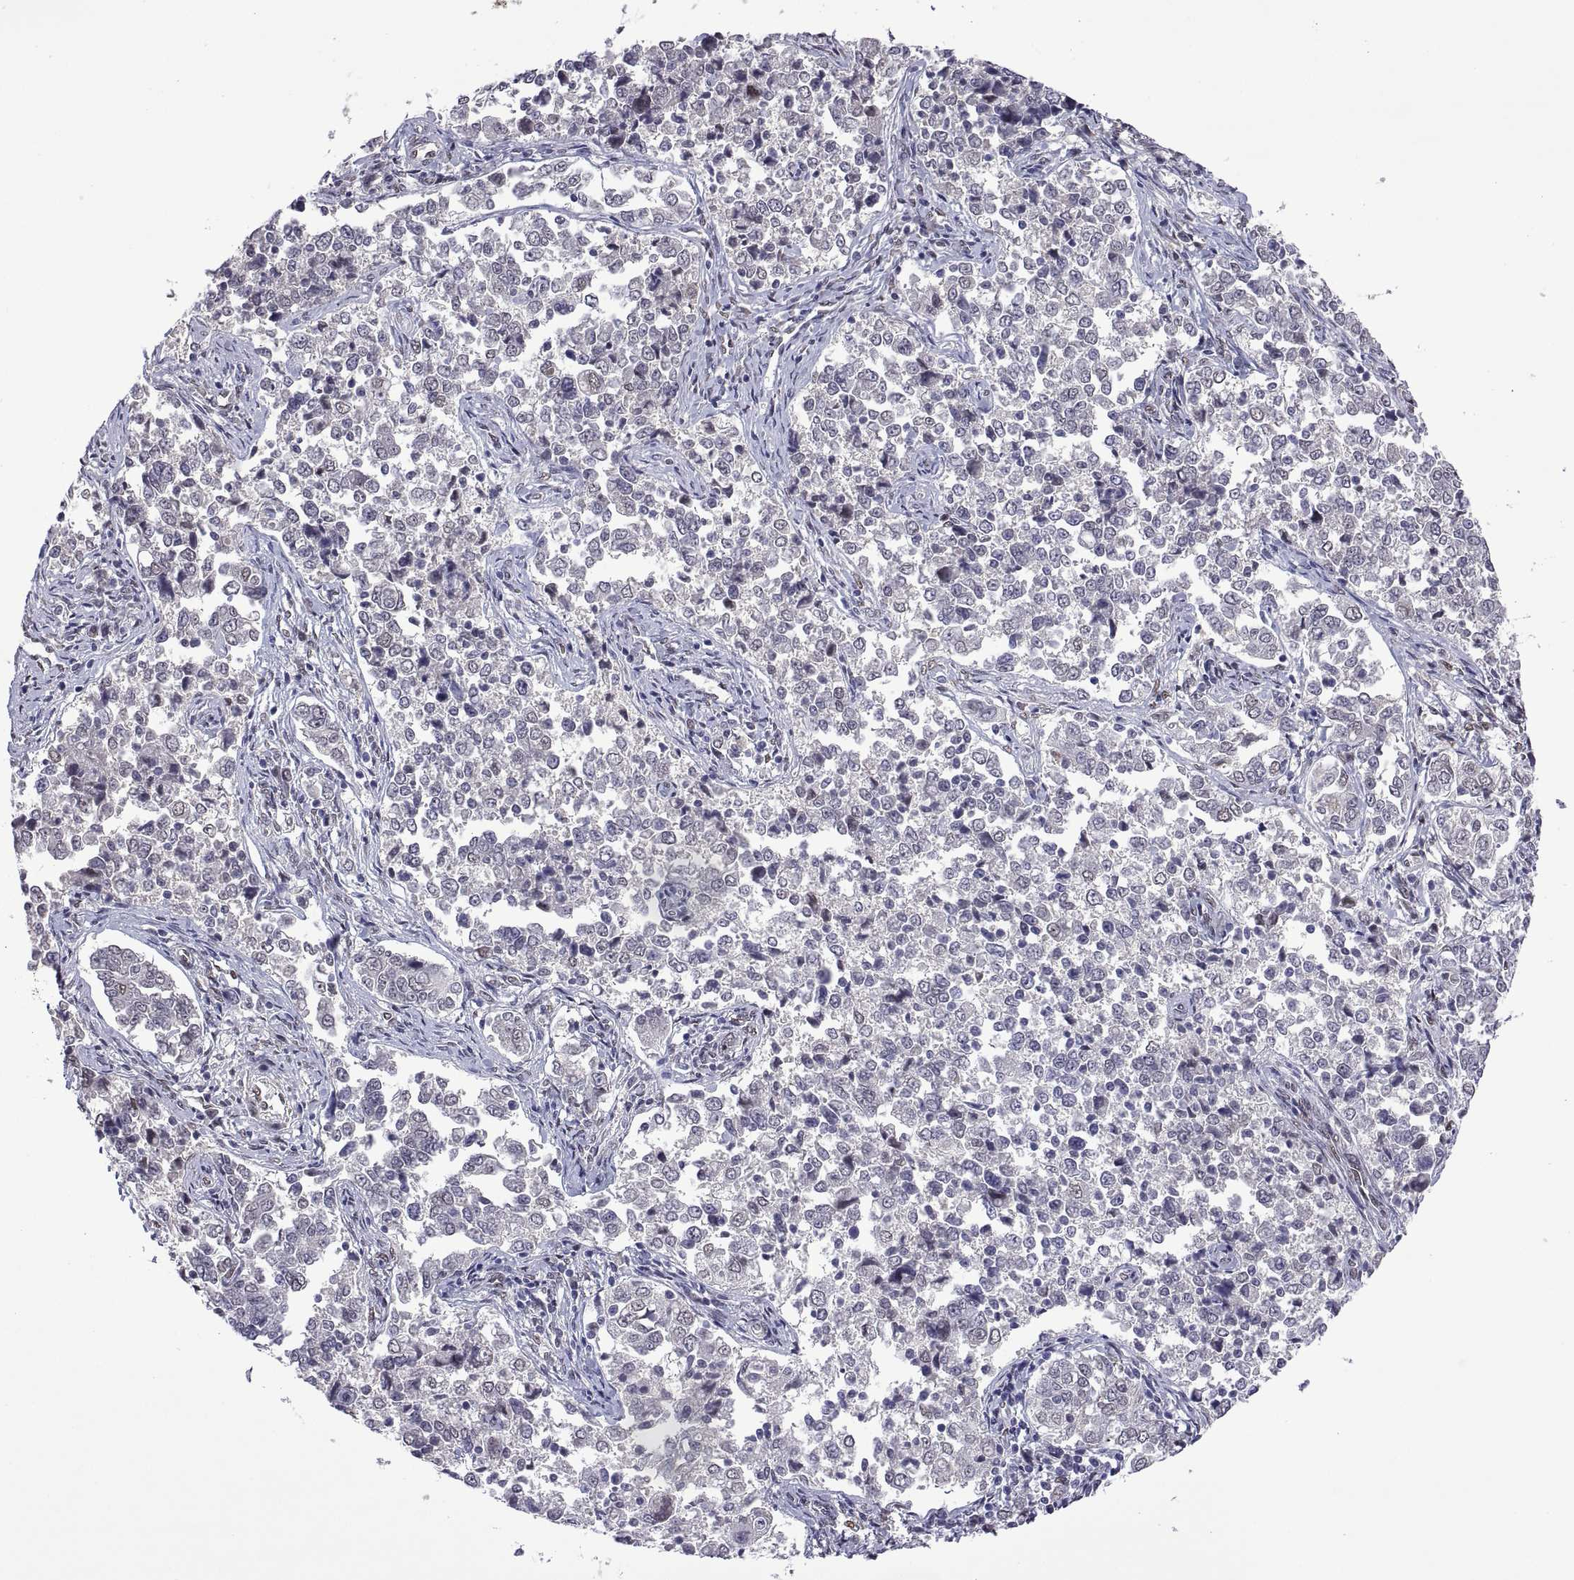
{"staining": {"intensity": "weak", "quantity": "<25%", "location": "nuclear"}, "tissue": "endometrial cancer", "cell_type": "Tumor cells", "image_type": "cancer", "snomed": [{"axis": "morphology", "description": "Adenocarcinoma, NOS"}, {"axis": "topography", "description": "Endometrium"}], "caption": "Protein analysis of endometrial cancer (adenocarcinoma) reveals no significant positivity in tumor cells.", "gene": "NR4A1", "patient": {"sex": "female", "age": 43}}